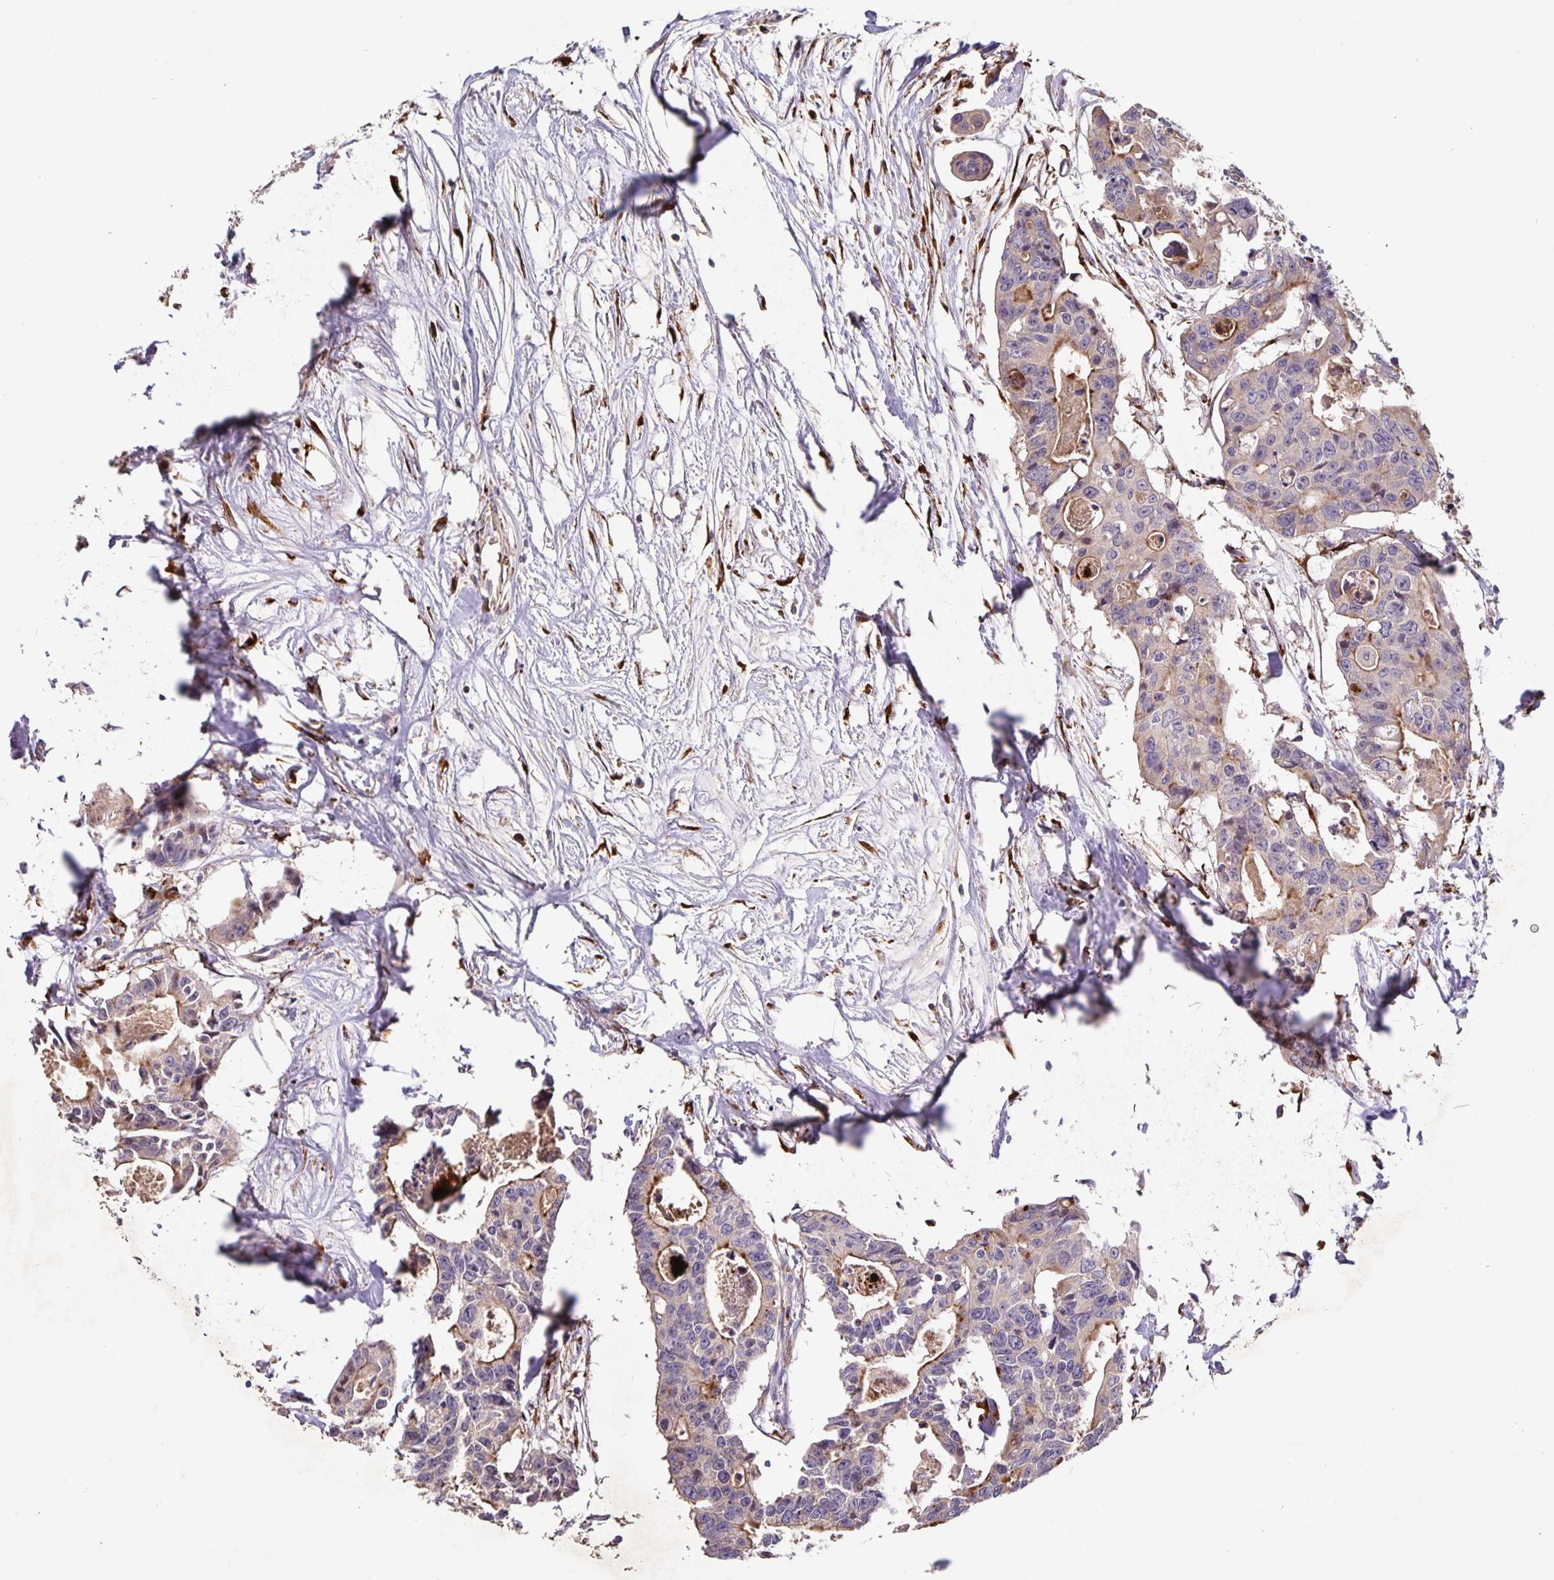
{"staining": {"intensity": "moderate", "quantity": "<25%", "location": "cytoplasmic/membranous"}, "tissue": "colorectal cancer", "cell_type": "Tumor cells", "image_type": "cancer", "snomed": [{"axis": "morphology", "description": "Adenocarcinoma, NOS"}, {"axis": "topography", "description": "Rectum"}], "caption": "Adenocarcinoma (colorectal) was stained to show a protein in brown. There is low levels of moderate cytoplasmic/membranous staining in approximately <25% of tumor cells. (DAB (3,3'-diaminobenzidine) IHC, brown staining for protein, blue staining for nuclei).", "gene": "EML6", "patient": {"sex": "male", "age": 57}}